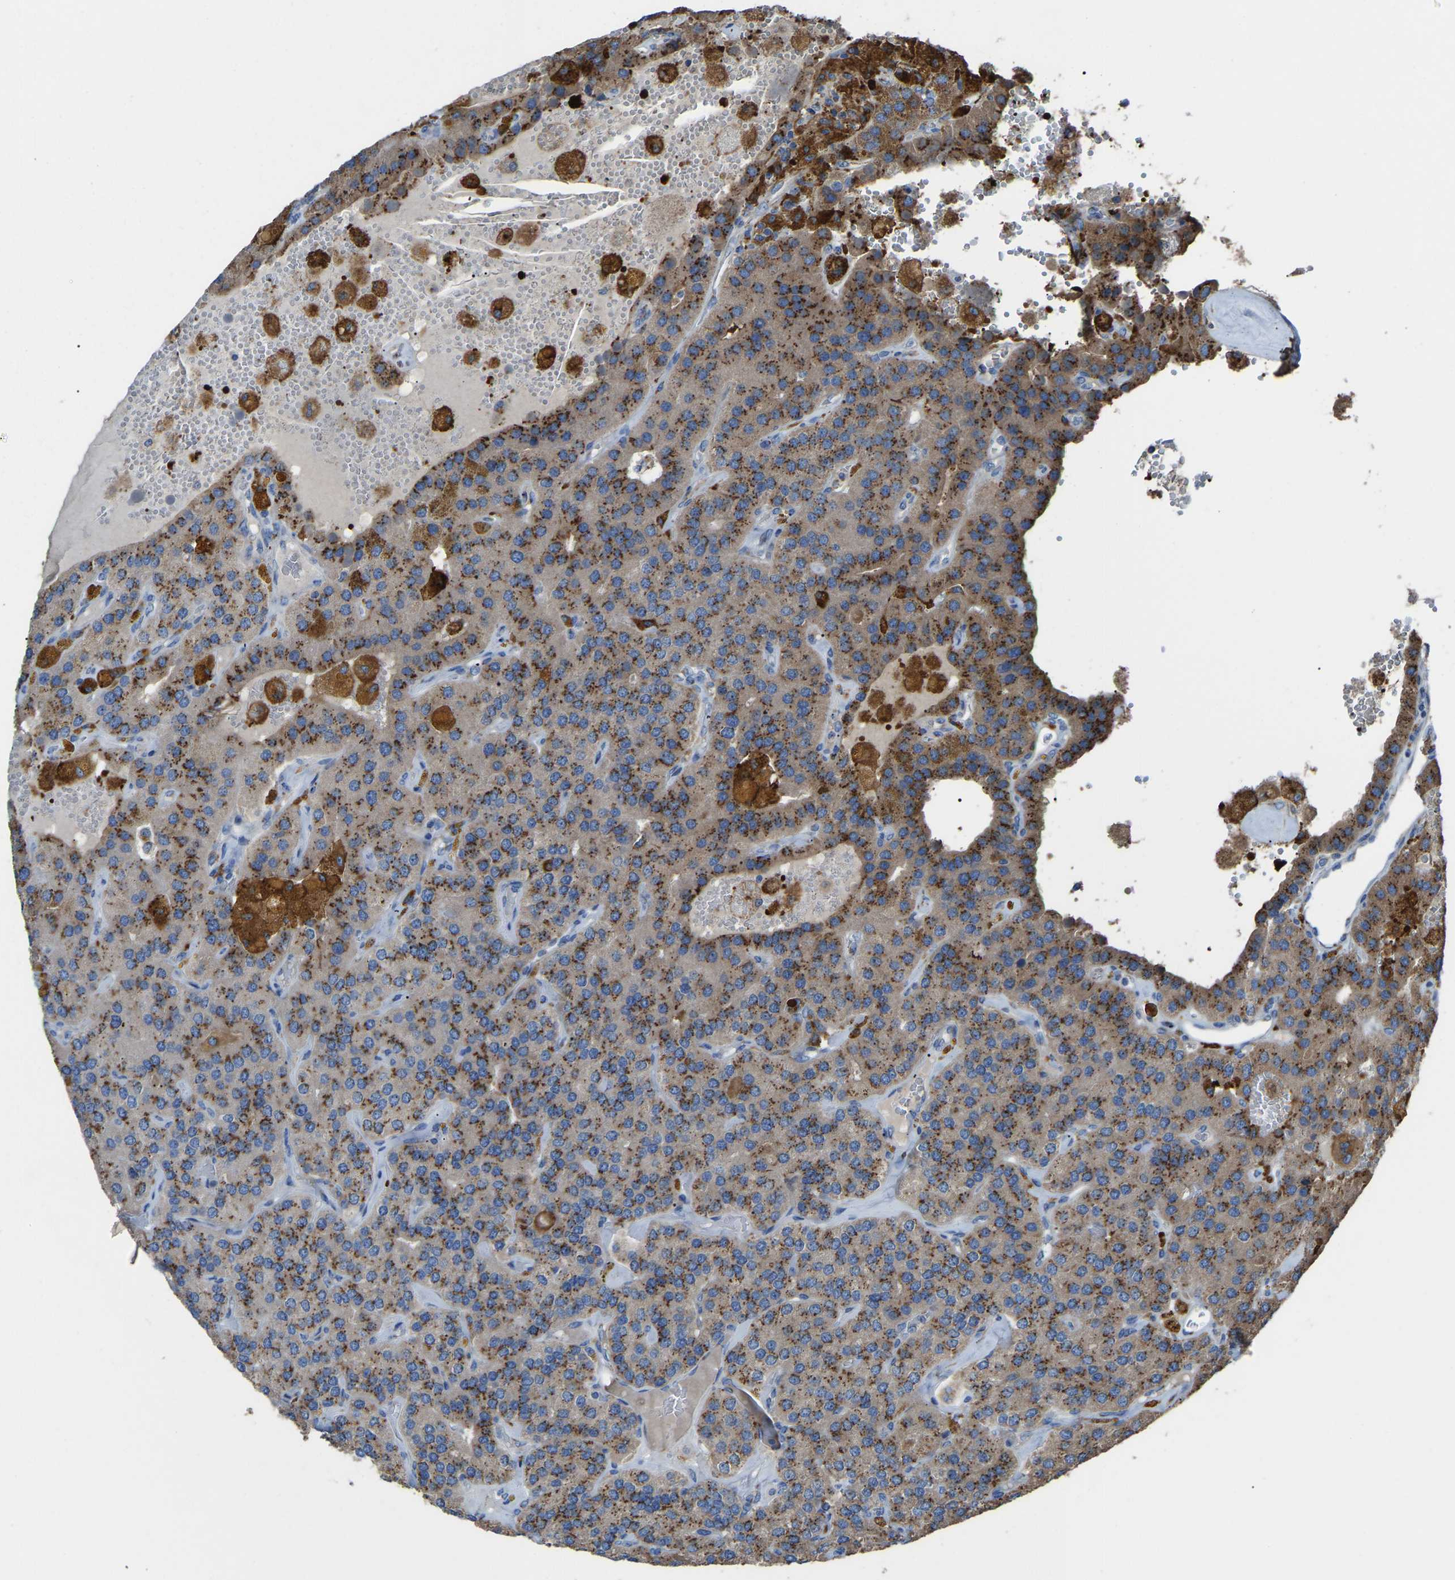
{"staining": {"intensity": "moderate", "quantity": ">75%", "location": "cytoplasmic/membranous"}, "tissue": "parathyroid gland", "cell_type": "Glandular cells", "image_type": "normal", "snomed": [{"axis": "morphology", "description": "Normal tissue, NOS"}, {"axis": "morphology", "description": "Adenoma, NOS"}, {"axis": "topography", "description": "Parathyroid gland"}], "caption": "Moderate cytoplasmic/membranous protein staining is identified in about >75% of glandular cells in parathyroid gland. The protein of interest is stained brown, and the nuclei are stained in blue (DAB IHC with brightfield microscopy, high magnification).", "gene": "CANT1", "patient": {"sex": "female", "age": 86}}